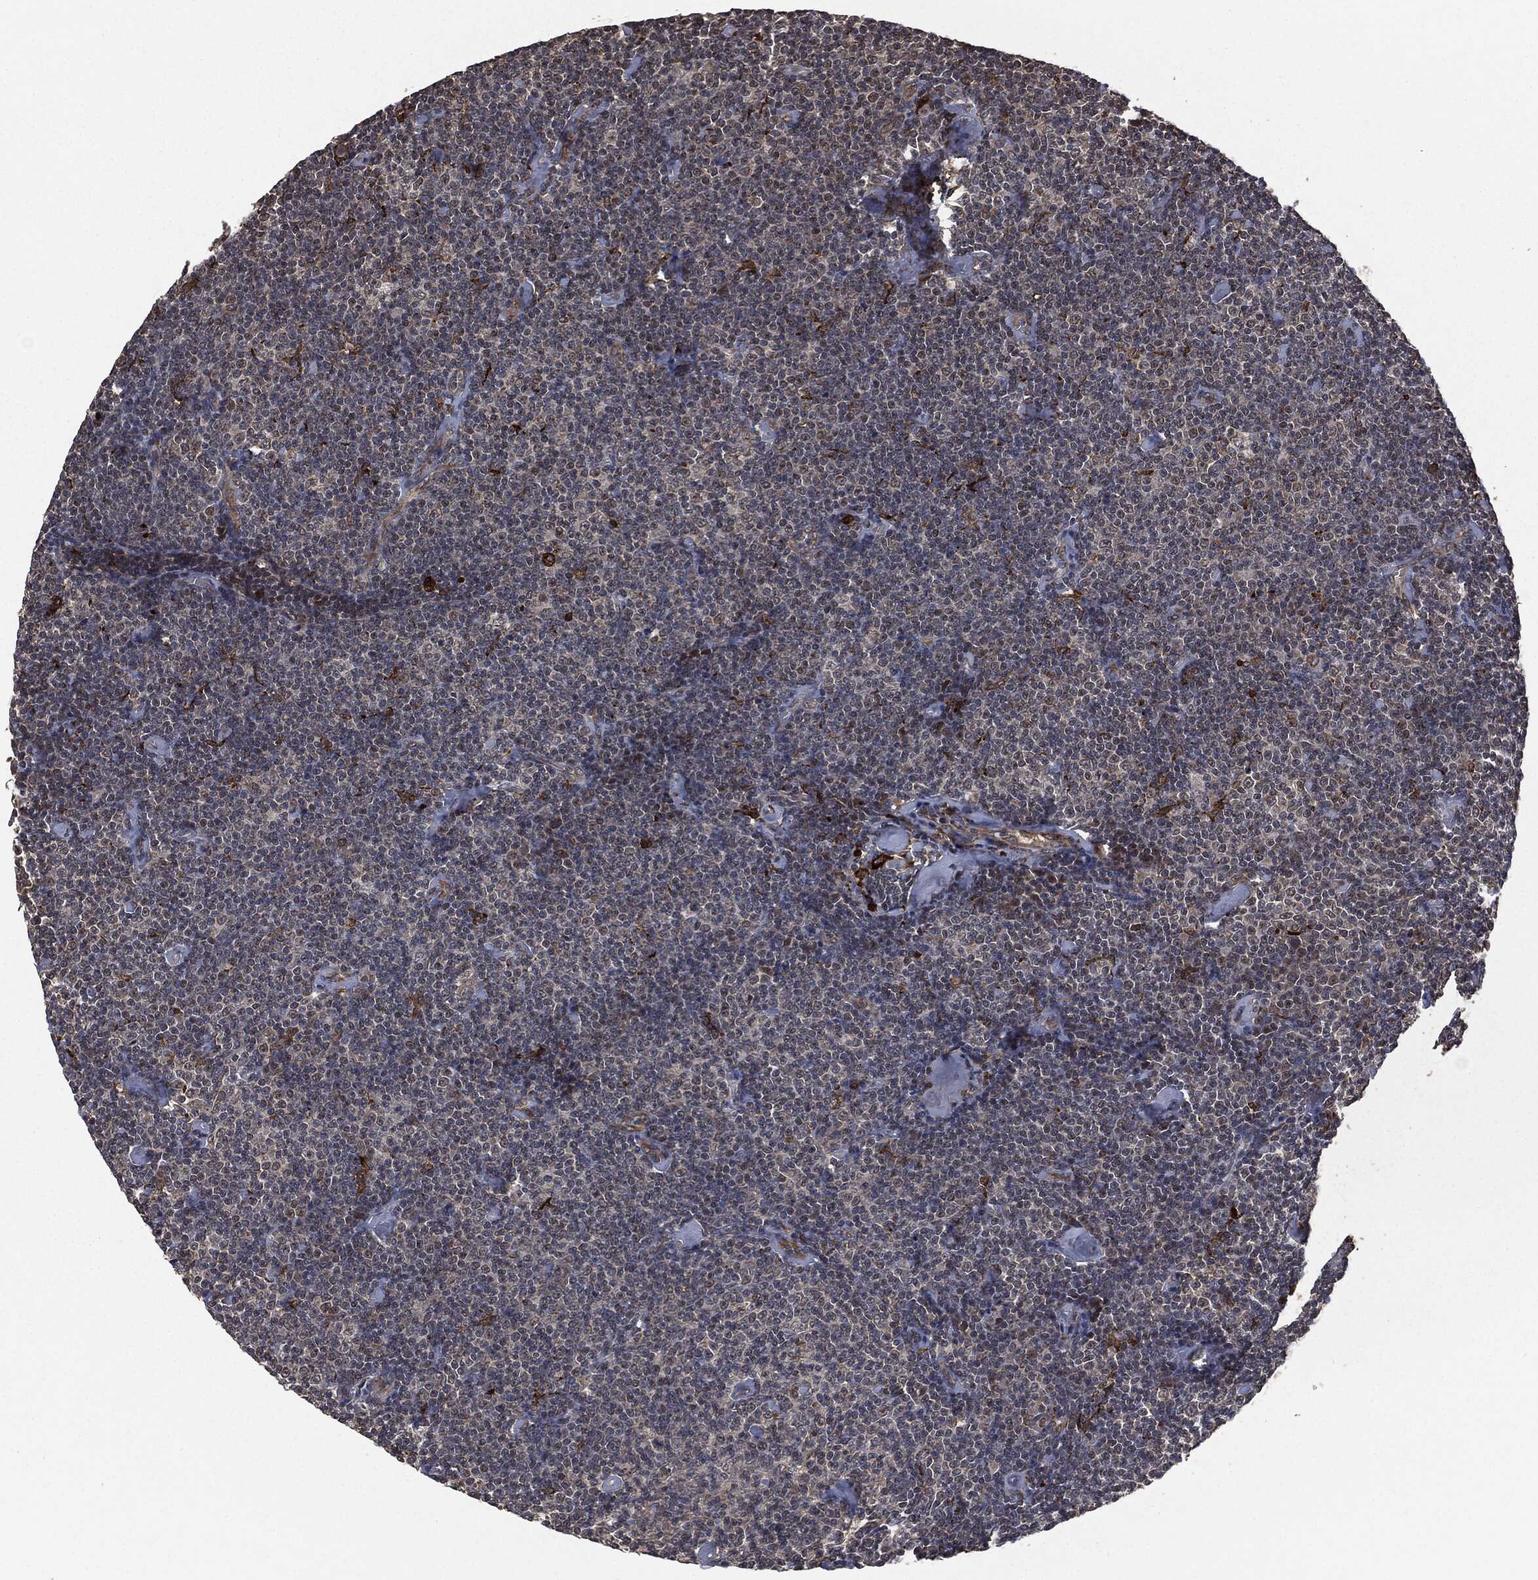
{"staining": {"intensity": "negative", "quantity": "none", "location": "none"}, "tissue": "lymphoma", "cell_type": "Tumor cells", "image_type": "cancer", "snomed": [{"axis": "morphology", "description": "Malignant lymphoma, non-Hodgkin's type, Low grade"}, {"axis": "topography", "description": "Lymph node"}], "caption": "There is no significant positivity in tumor cells of low-grade malignant lymphoma, non-Hodgkin's type.", "gene": "CRABP2", "patient": {"sex": "male", "age": 81}}